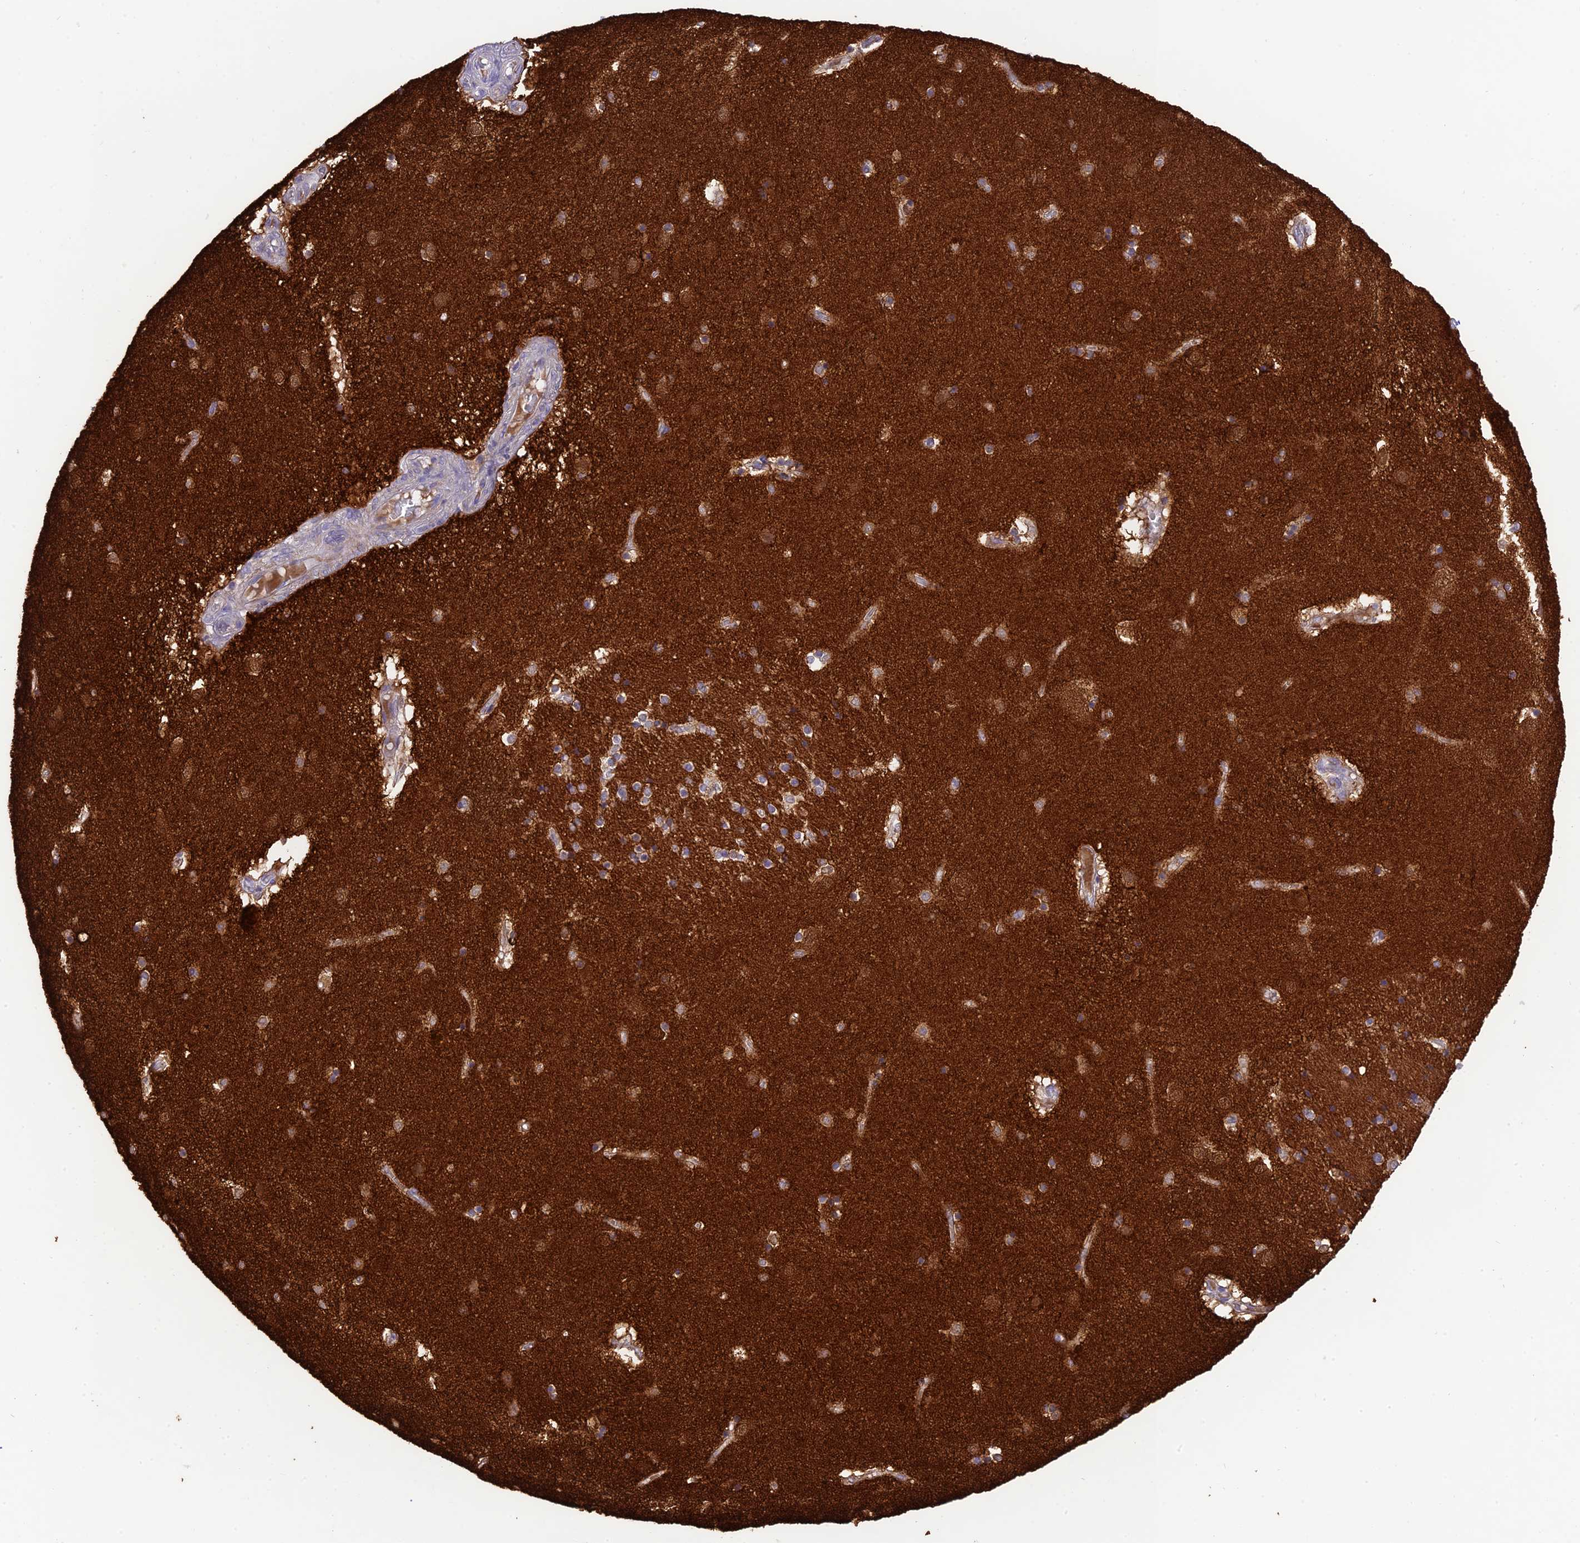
{"staining": {"intensity": "moderate", "quantity": "25%-75%", "location": "cytoplasmic/membranous"}, "tissue": "caudate", "cell_type": "Glial cells", "image_type": "normal", "snomed": [{"axis": "morphology", "description": "Normal tissue, NOS"}, {"axis": "topography", "description": "Lateral ventricle wall"}], "caption": "An IHC histopathology image of benign tissue is shown. Protein staining in brown highlights moderate cytoplasmic/membranous positivity in caudate within glial cells. The staining was performed using DAB to visualize the protein expression in brown, while the nuclei were stained in blue with hematoxylin (Magnification: 20x).", "gene": "XPO7", "patient": {"sex": "male", "age": 70}}